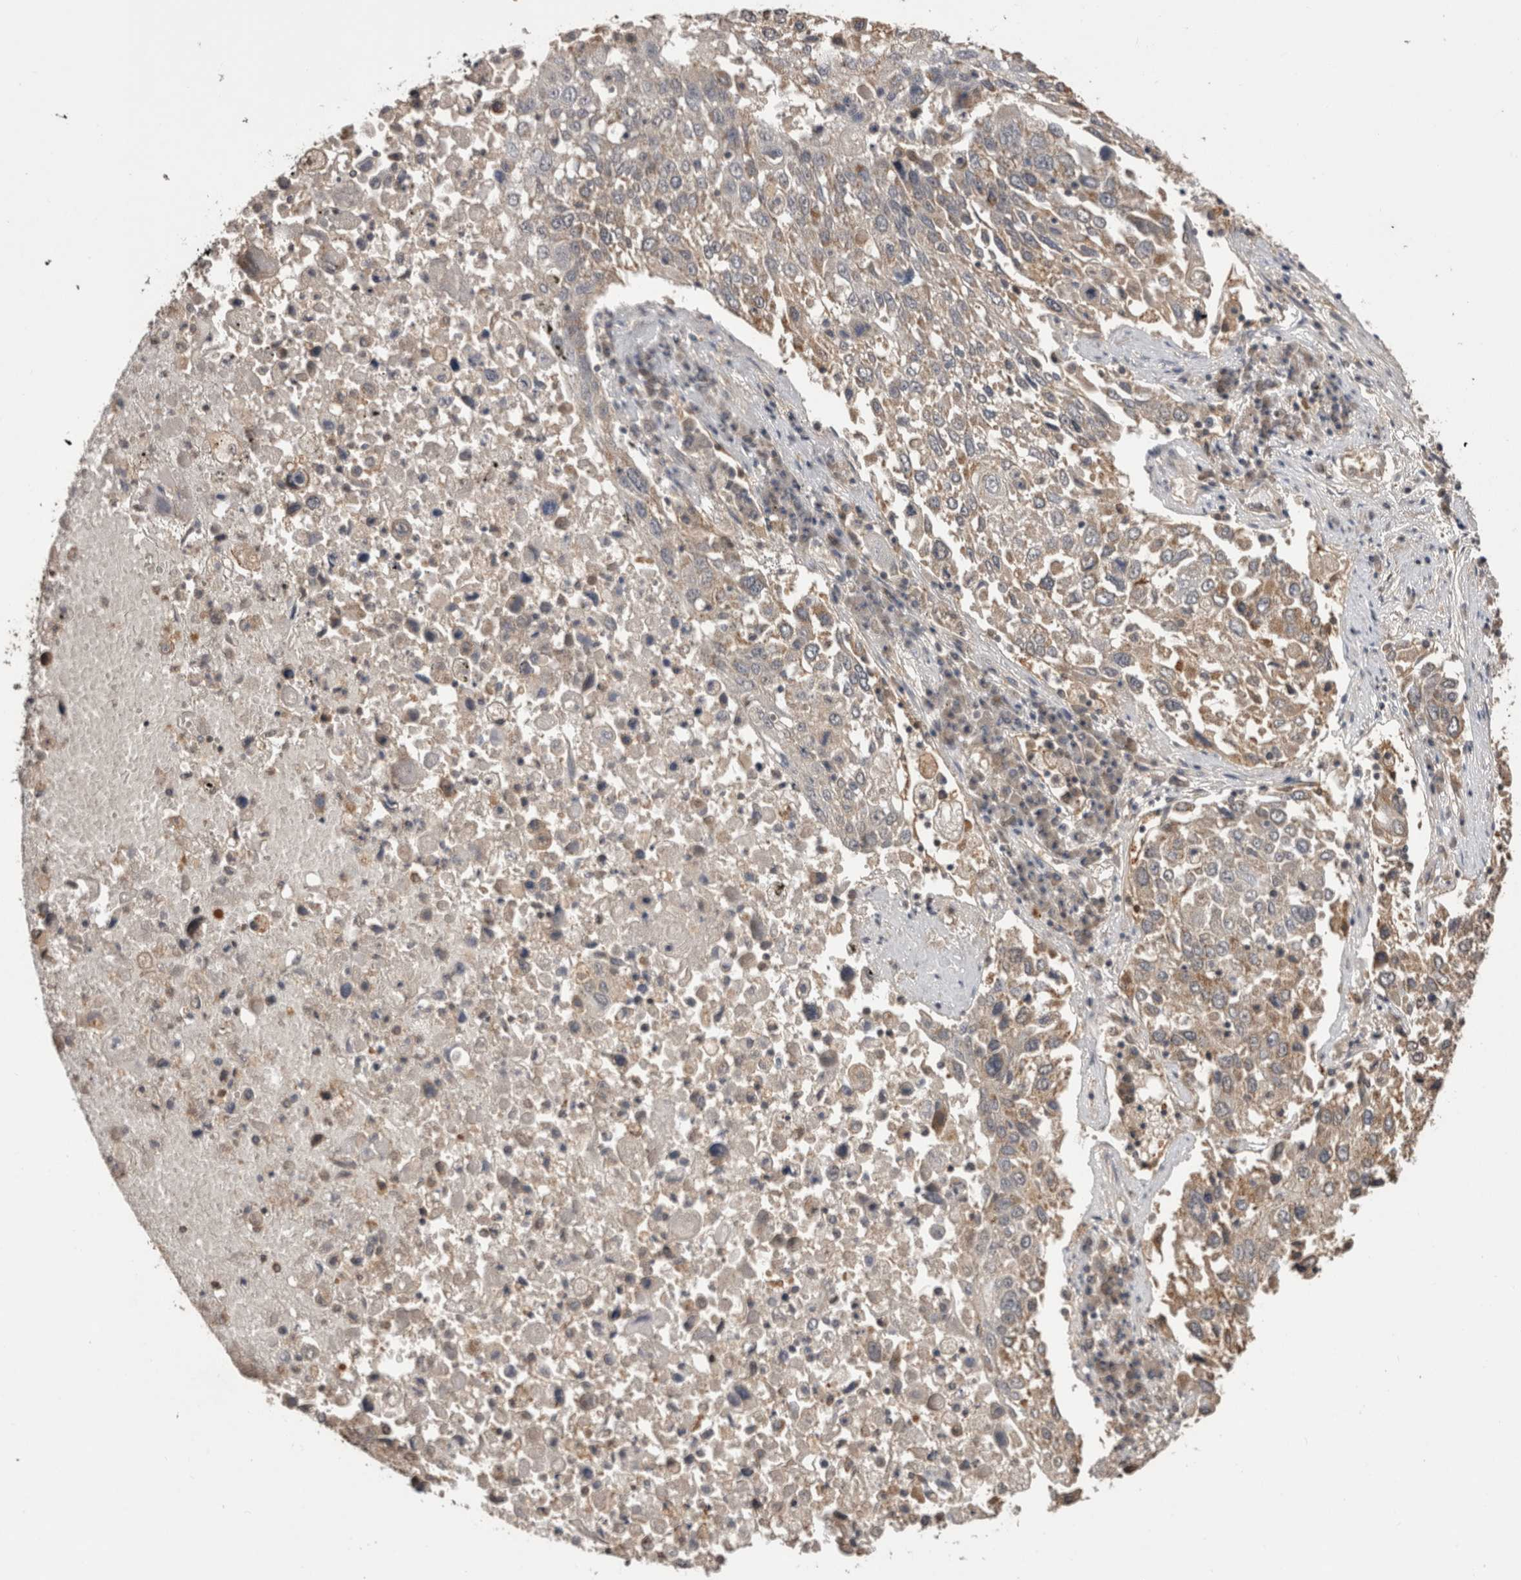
{"staining": {"intensity": "negative", "quantity": "none", "location": "none"}, "tissue": "lung cancer", "cell_type": "Tumor cells", "image_type": "cancer", "snomed": [{"axis": "morphology", "description": "Squamous cell carcinoma, NOS"}, {"axis": "topography", "description": "Lung"}], "caption": "Tumor cells are negative for protein expression in human lung squamous cell carcinoma.", "gene": "PREP", "patient": {"sex": "male", "age": 65}}